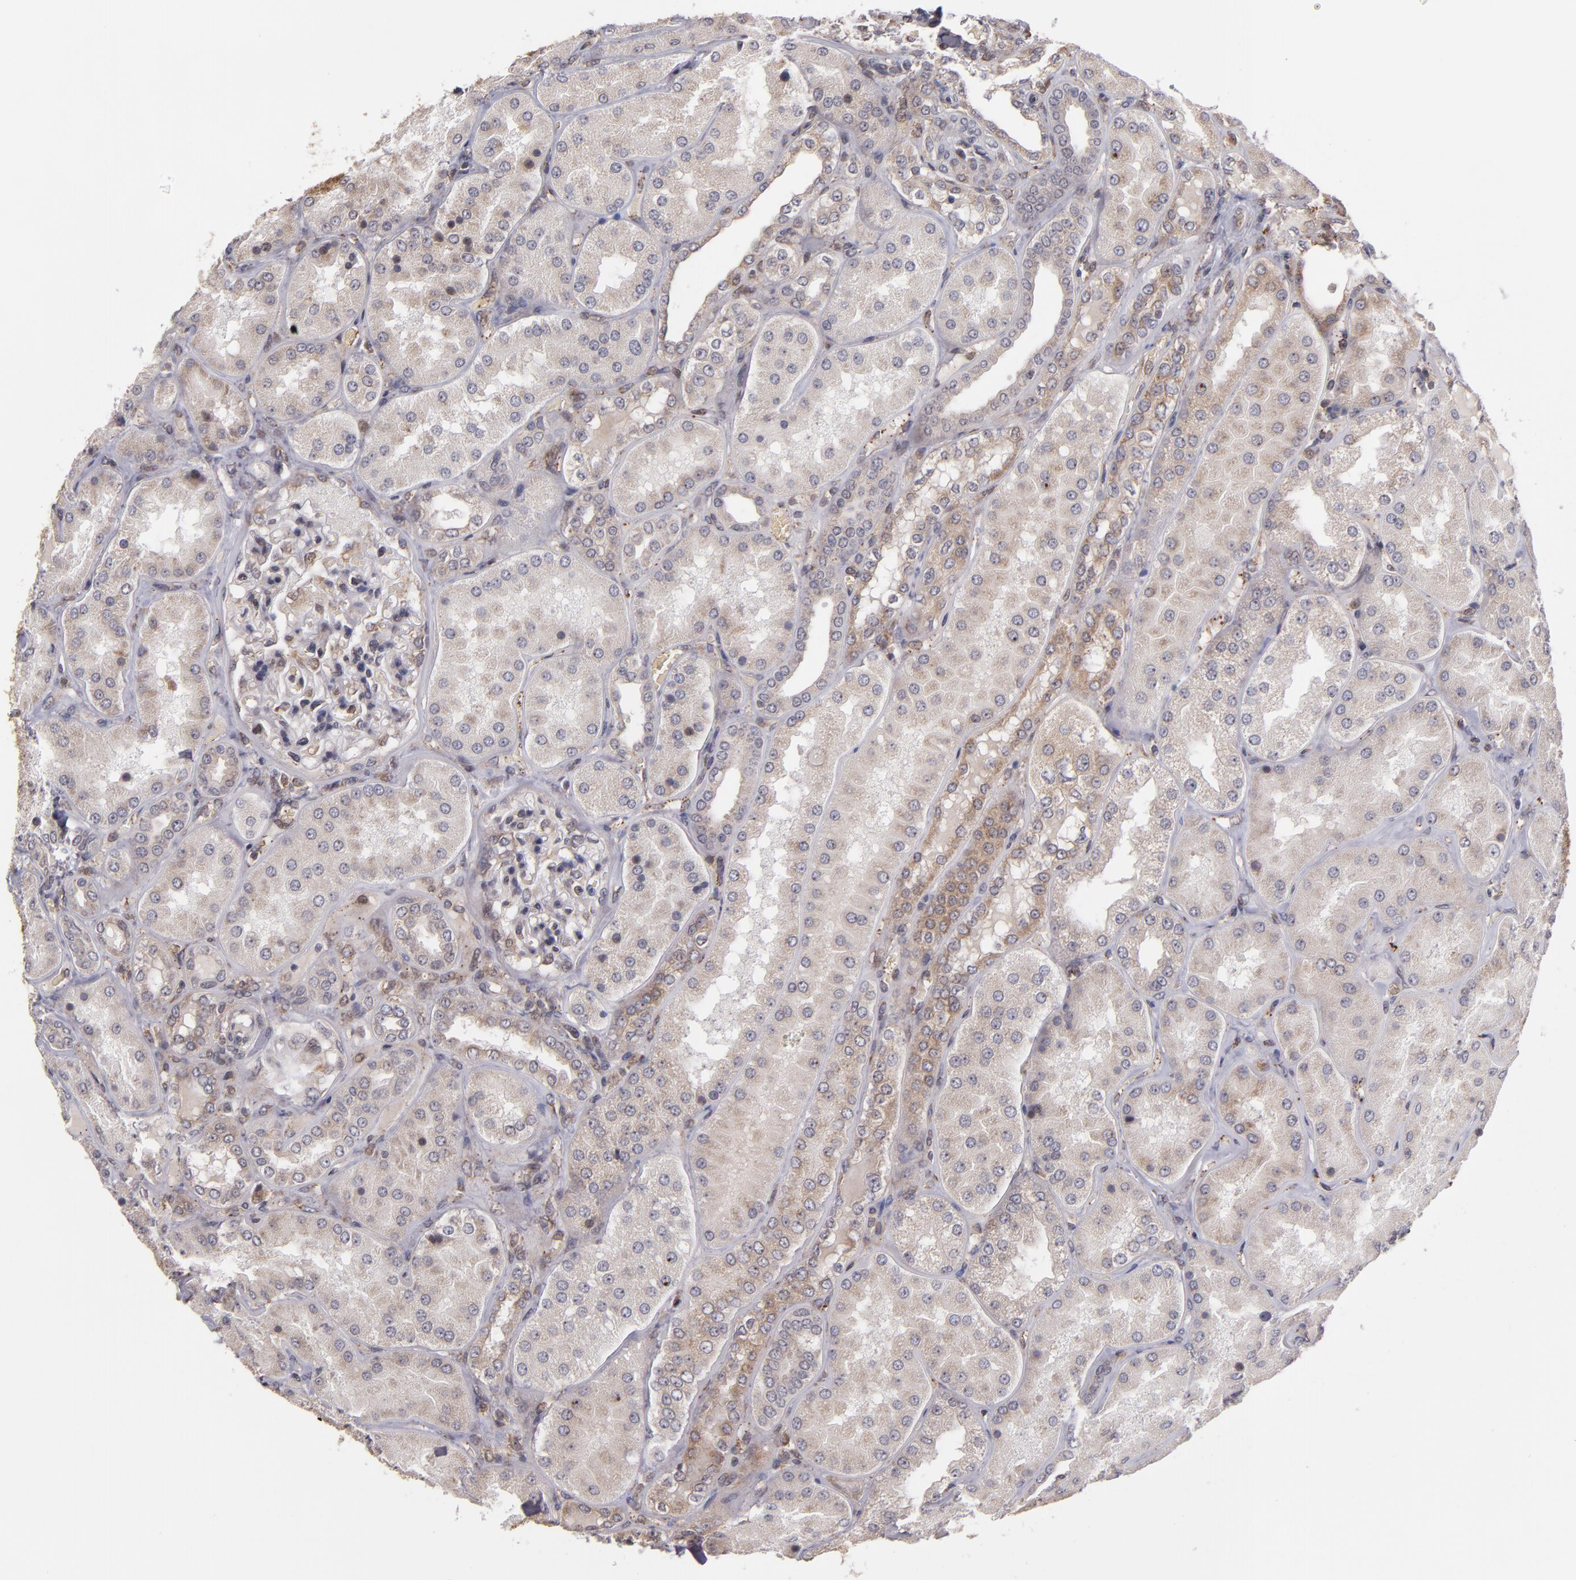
{"staining": {"intensity": "weak", "quantity": ">75%", "location": "cytoplasmic/membranous"}, "tissue": "kidney", "cell_type": "Cells in glomeruli", "image_type": "normal", "snomed": [{"axis": "morphology", "description": "Normal tissue, NOS"}, {"axis": "topography", "description": "Kidney"}], "caption": "IHC micrograph of unremarkable kidney: kidney stained using immunohistochemistry reveals low levels of weak protein expression localized specifically in the cytoplasmic/membranous of cells in glomeruli, appearing as a cytoplasmic/membranous brown color.", "gene": "CASP1", "patient": {"sex": "female", "age": 56}}